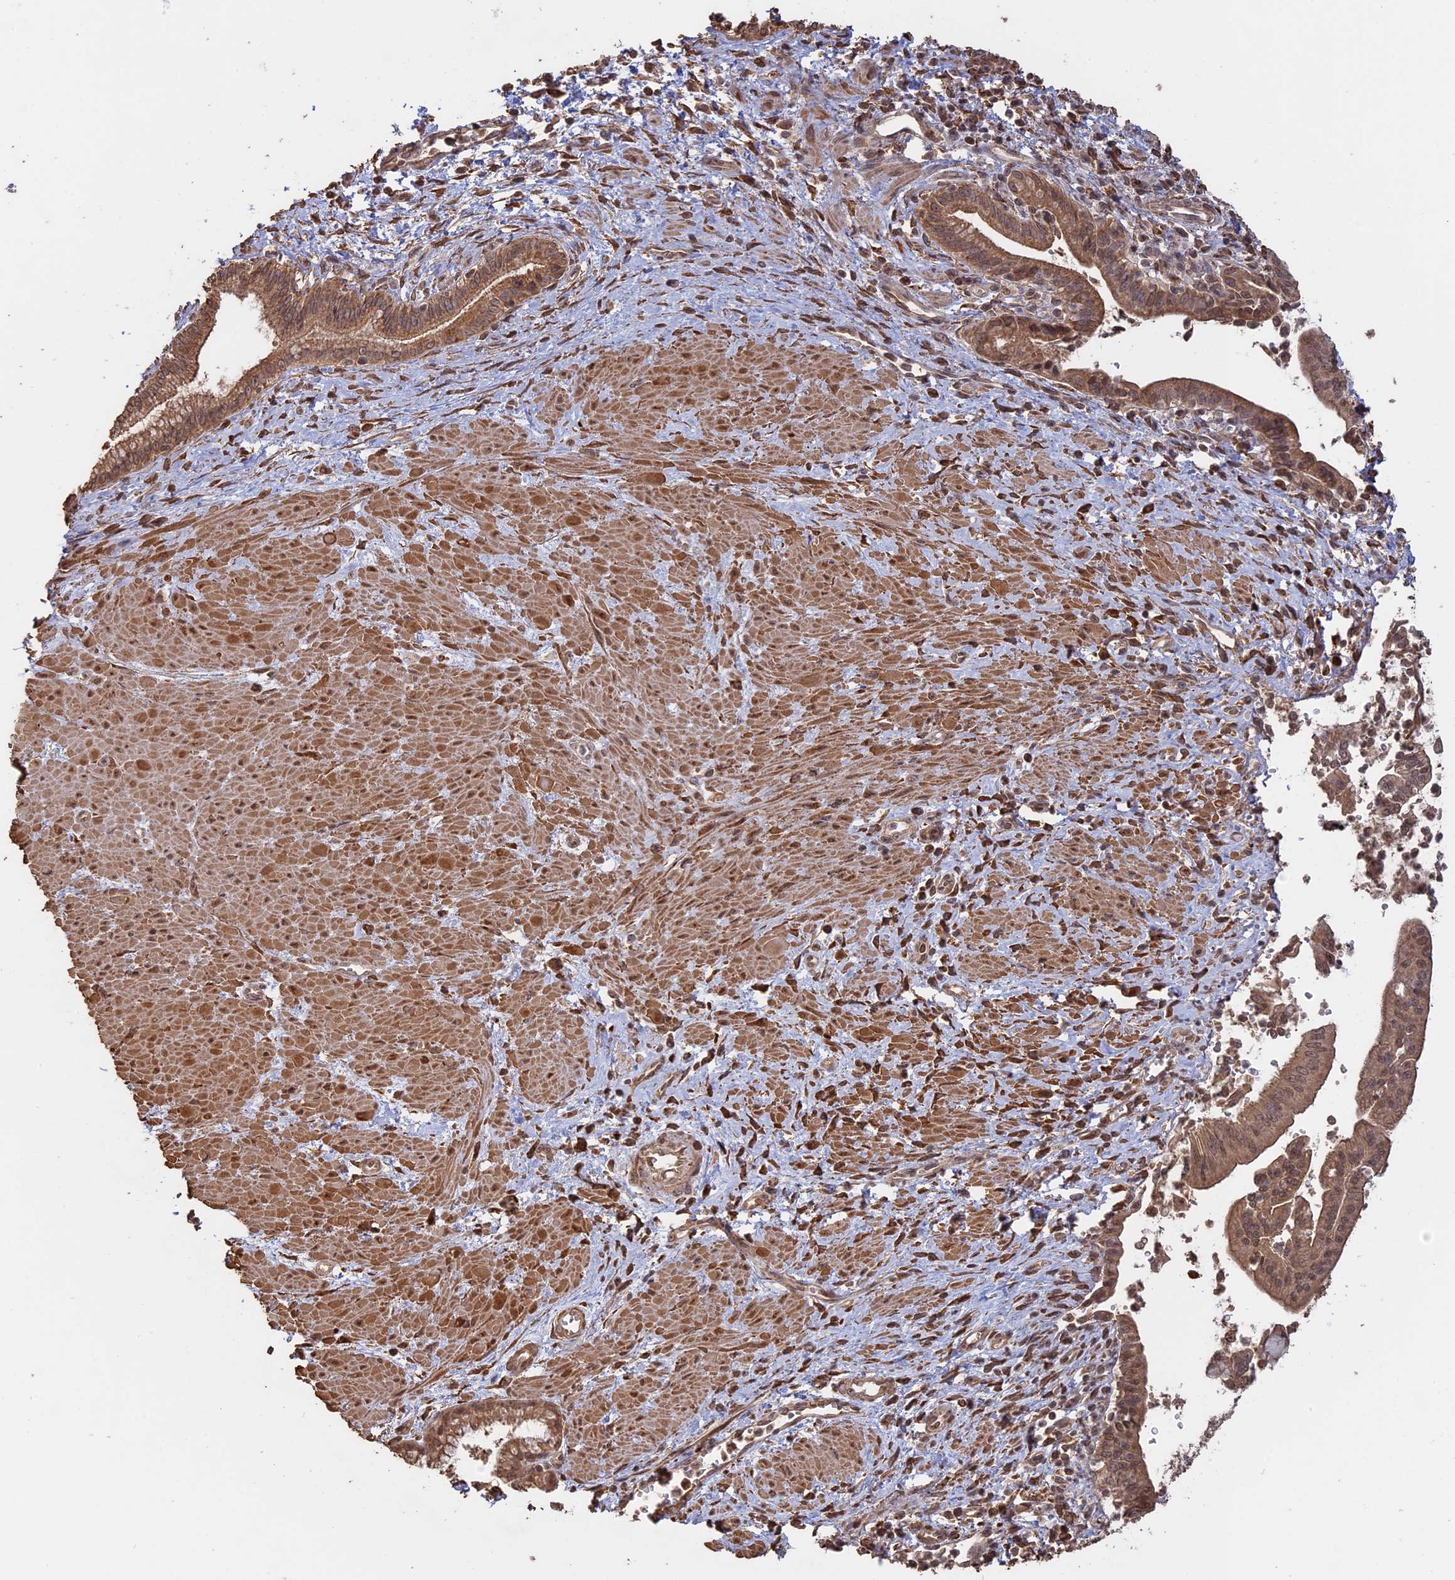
{"staining": {"intensity": "moderate", "quantity": ">75%", "location": "cytoplasmic/membranous,nuclear"}, "tissue": "pancreatic cancer", "cell_type": "Tumor cells", "image_type": "cancer", "snomed": [{"axis": "morphology", "description": "Adenocarcinoma, NOS"}, {"axis": "topography", "description": "Pancreas"}], "caption": "Immunohistochemical staining of pancreatic cancer (adenocarcinoma) reveals medium levels of moderate cytoplasmic/membranous and nuclear protein staining in about >75% of tumor cells. The protein of interest is shown in brown color, while the nuclei are stained blue.", "gene": "FAM210B", "patient": {"sex": "male", "age": 78}}